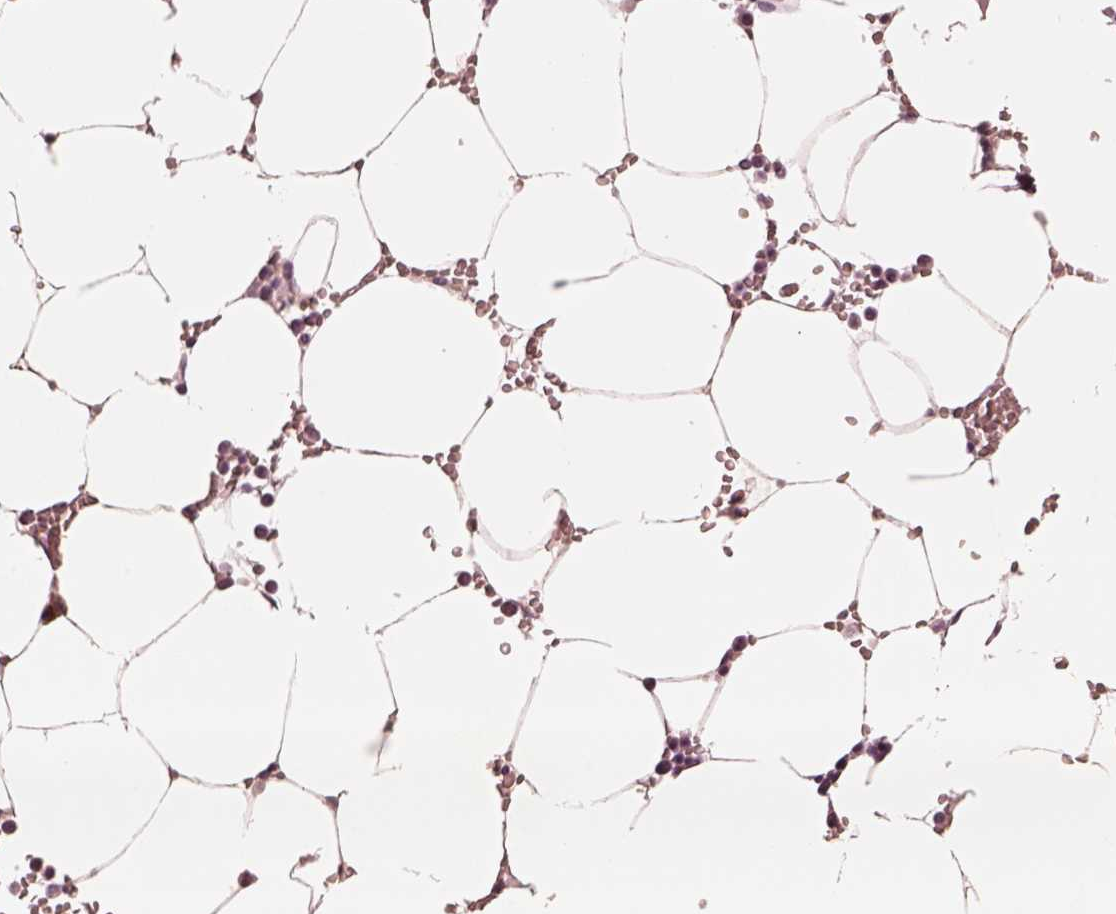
{"staining": {"intensity": "negative", "quantity": "none", "location": "none"}, "tissue": "bone marrow", "cell_type": "Hematopoietic cells", "image_type": "normal", "snomed": [{"axis": "morphology", "description": "Normal tissue, NOS"}, {"axis": "topography", "description": "Bone marrow"}], "caption": "A photomicrograph of human bone marrow is negative for staining in hematopoietic cells.", "gene": "DNAAF9", "patient": {"sex": "female", "age": 52}}